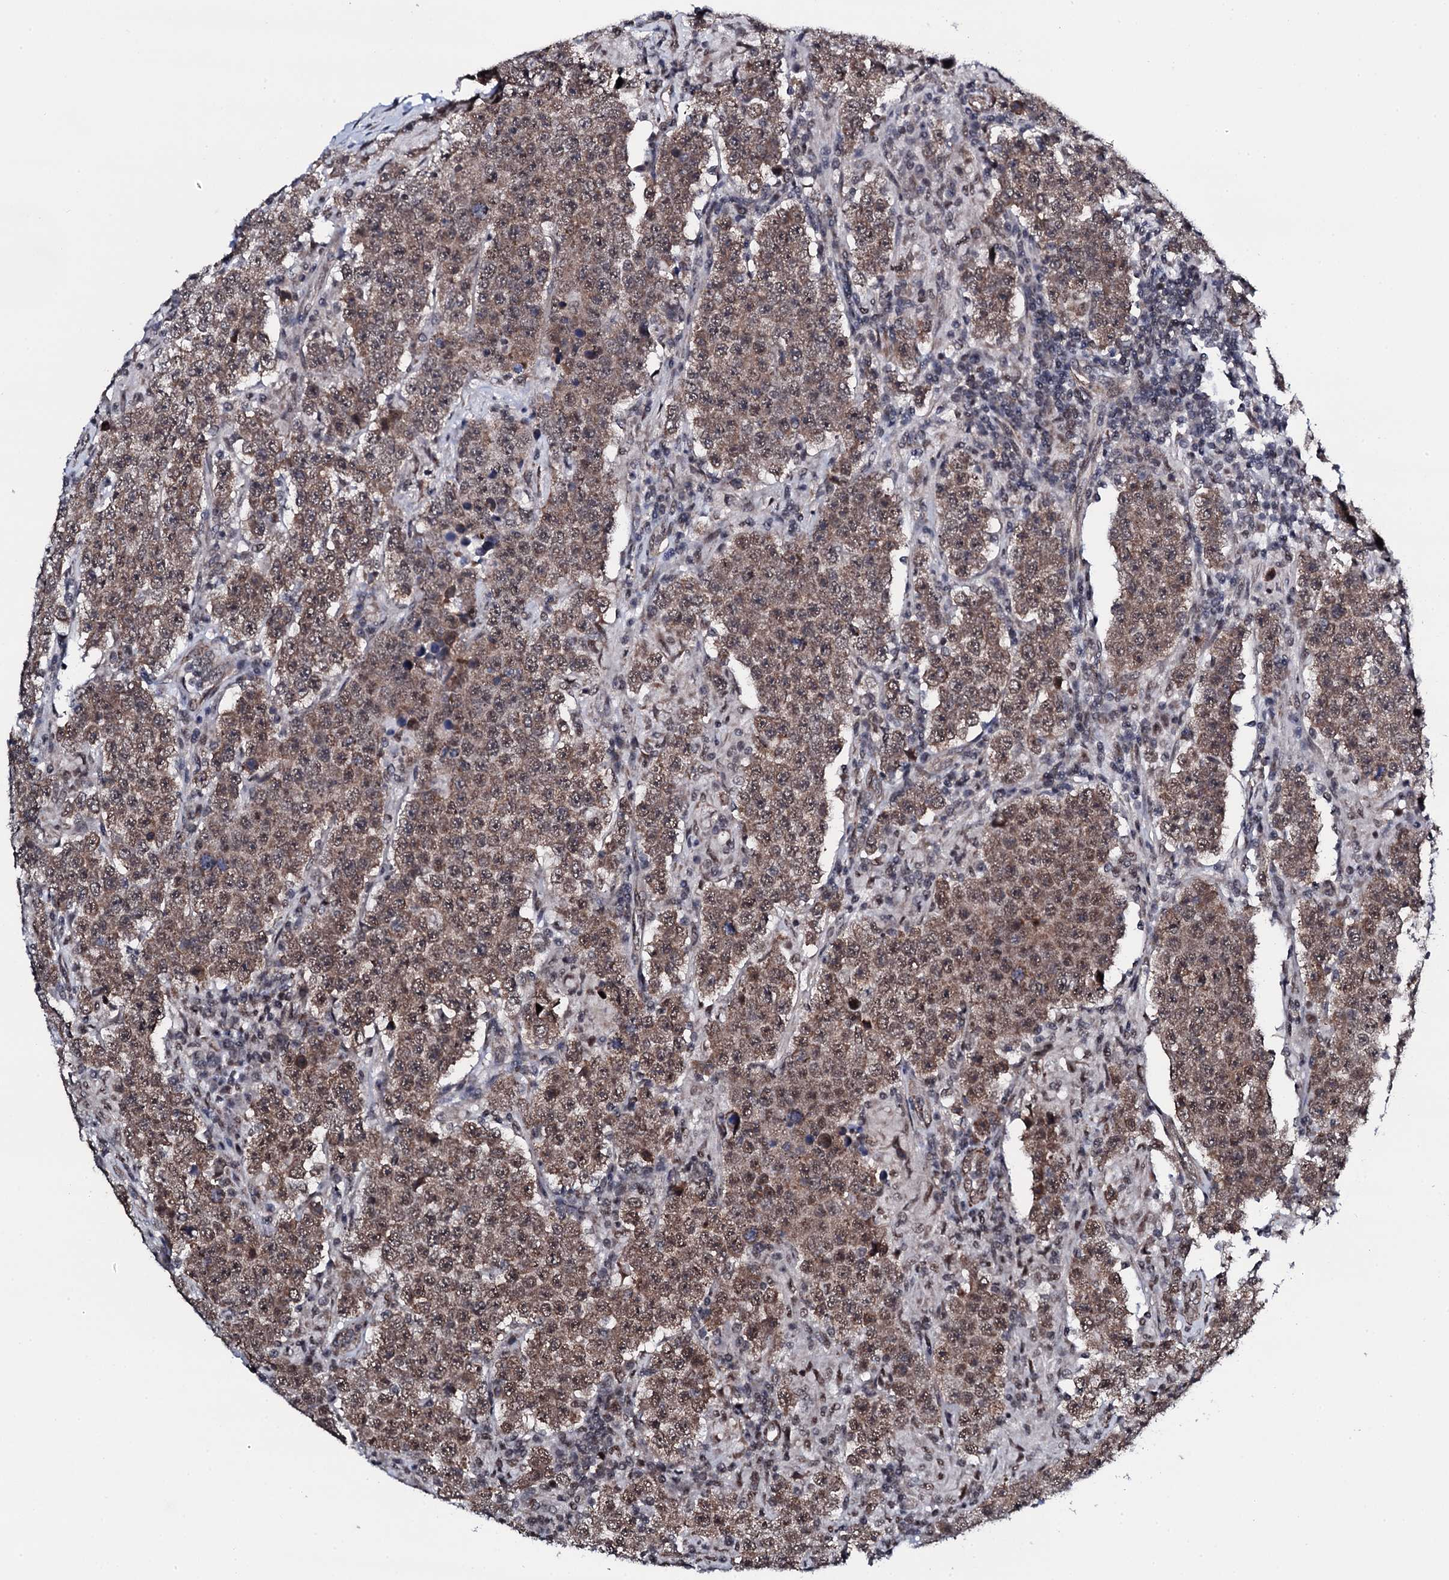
{"staining": {"intensity": "moderate", "quantity": ">75%", "location": "cytoplasmic/membranous,nuclear"}, "tissue": "testis cancer", "cell_type": "Tumor cells", "image_type": "cancer", "snomed": [{"axis": "morphology", "description": "Normal tissue, NOS"}, {"axis": "morphology", "description": "Urothelial carcinoma, High grade"}, {"axis": "morphology", "description": "Seminoma, NOS"}, {"axis": "morphology", "description": "Carcinoma, Embryonal, NOS"}, {"axis": "topography", "description": "Urinary bladder"}, {"axis": "topography", "description": "Testis"}], "caption": "This photomicrograph displays testis cancer stained with immunohistochemistry to label a protein in brown. The cytoplasmic/membranous and nuclear of tumor cells show moderate positivity for the protein. Nuclei are counter-stained blue.", "gene": "CWC15", "patient": {"sex": "male", "age": 41}}